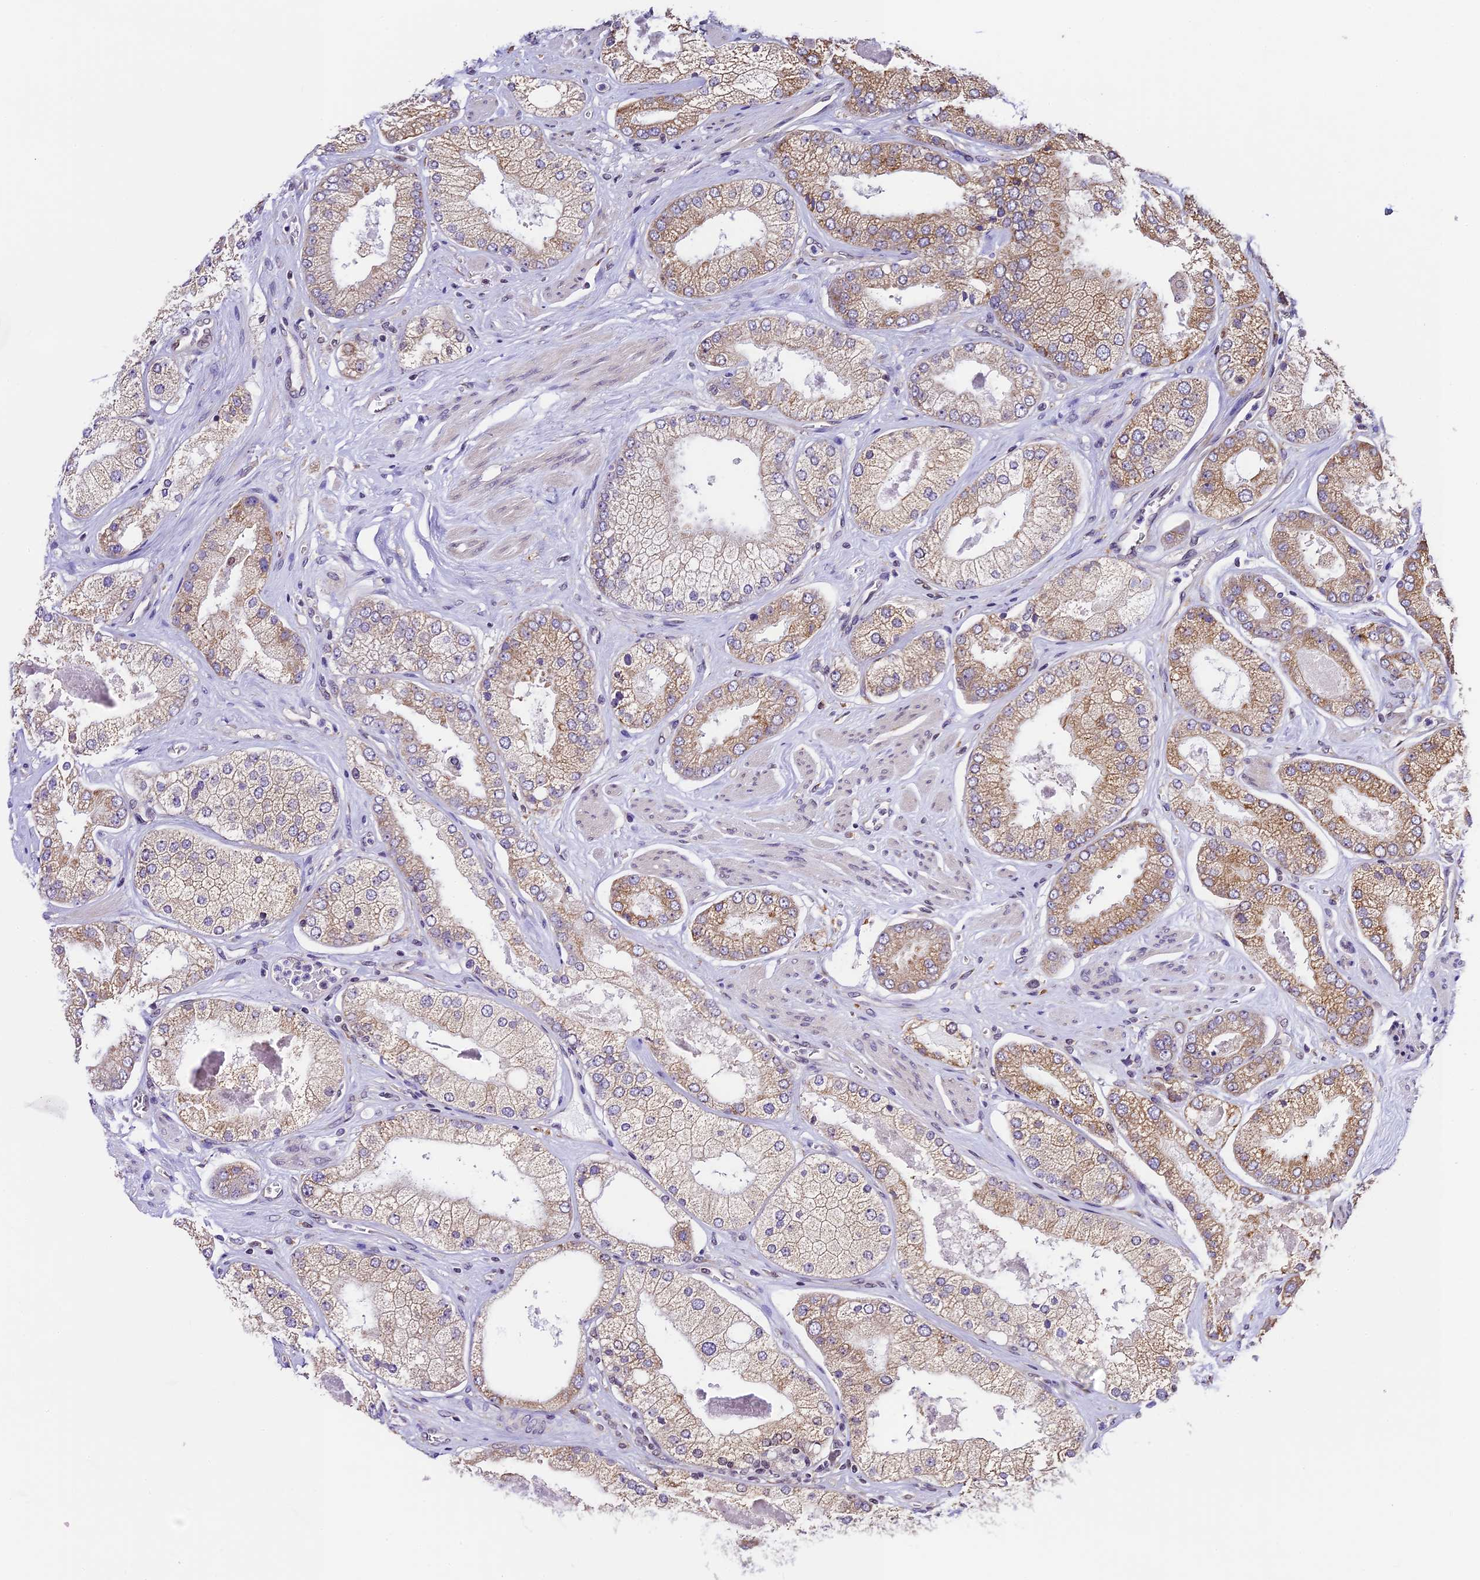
{"staining": {"intensity": "moderate", "quantity": "25%-75%", "location": "cytoplasmic/membranous"}, "tissue": "prostate cancer", "cell_type": "Tumor cells", "image_type": "cancer", "snomed": [{"axis": "morphology", "description": "Adenocarcinoma, High grade"}, {"axis": "topography", "description": "Prostate"}], "caption": "Human prostate cancer (high-grade adenocarcinoma) stained with a brown dye shows moderate cytoplasmic/membranous positive expression in about 25%-75% of tumor cells.", "gene": "TRIM22", "patient": {"sex": "male", "age": 58}}